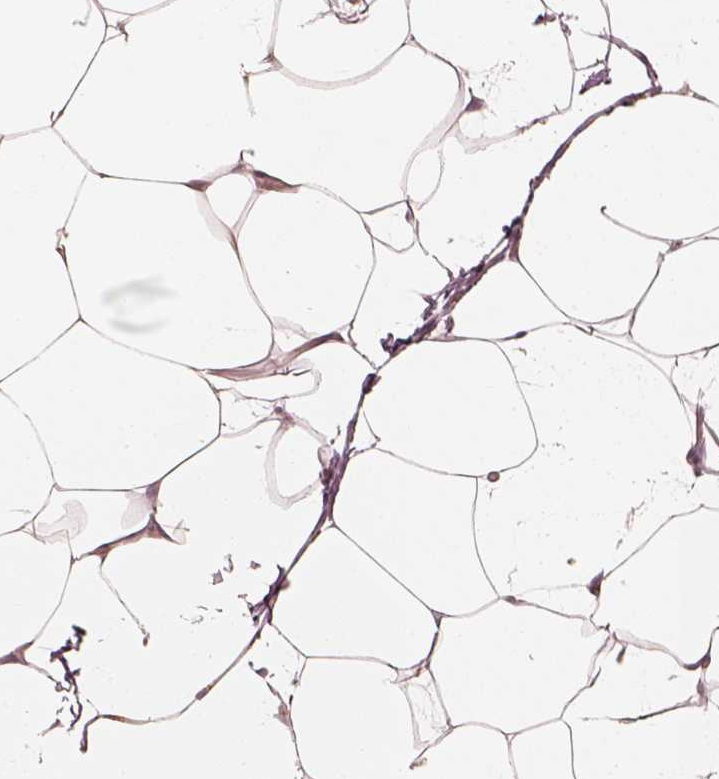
{"staining": {"intensity": "weak", "quantity": "25%-75%", "location": "cytoplasmic/membranous"}, "tissue": "adipose tissue", "cell_type": "Adipocytes", "image_type": "normal", "snomed": [{"axis": "morphology", "description": "Normal tissue, NOS"}, {"axis": "topography", "description": "Adipose tissue"}], "caption": "Adipose tissue stained with a brown dye shows weak cytoplasmic/membranous positive staining in approximately 25%-75% of adipocytes.", "gene": "GORASP2", "patient": {"sex": "male", "age": 57}}